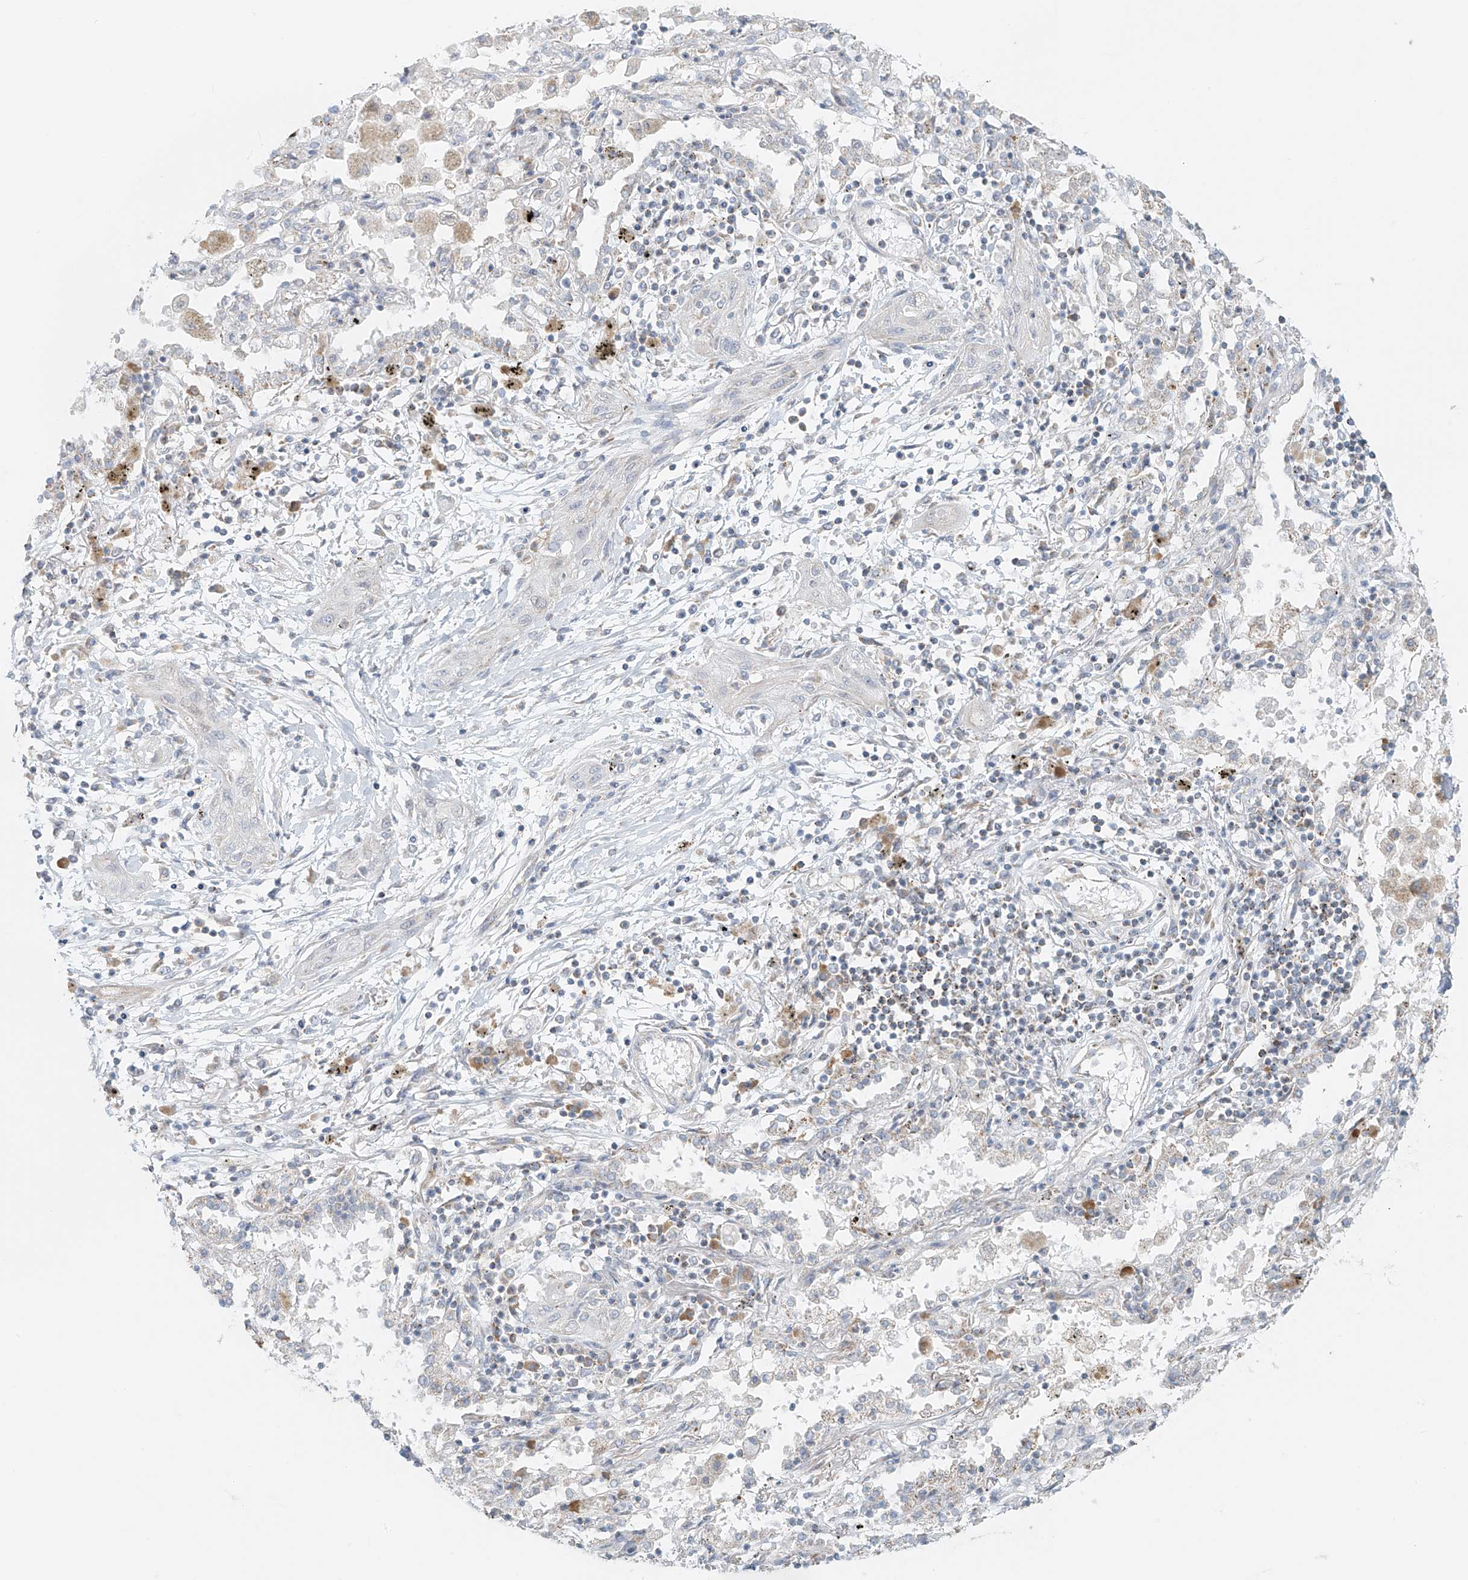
{"staining": {"intensity": "negative", "quantity": "none", "location": "none"}, "tissue": "lung cancer", "cell_type": "Tumor cells", "image_type": "cancer", "snomed": [{"axis": "morphology", "description": "Squamous cell carcinoma, NOS"}, {"axis": "topography", "description": "Lung"}], "caption": "An immunohistochemistry (IHC) image of lung cancer (squamous cell carcinoma) is shown. There is no staining in tumor cells of lung cancer (squamous cell carcinoma).", "gene": "UST", "patient": {"sex": "female", "age": 47}}